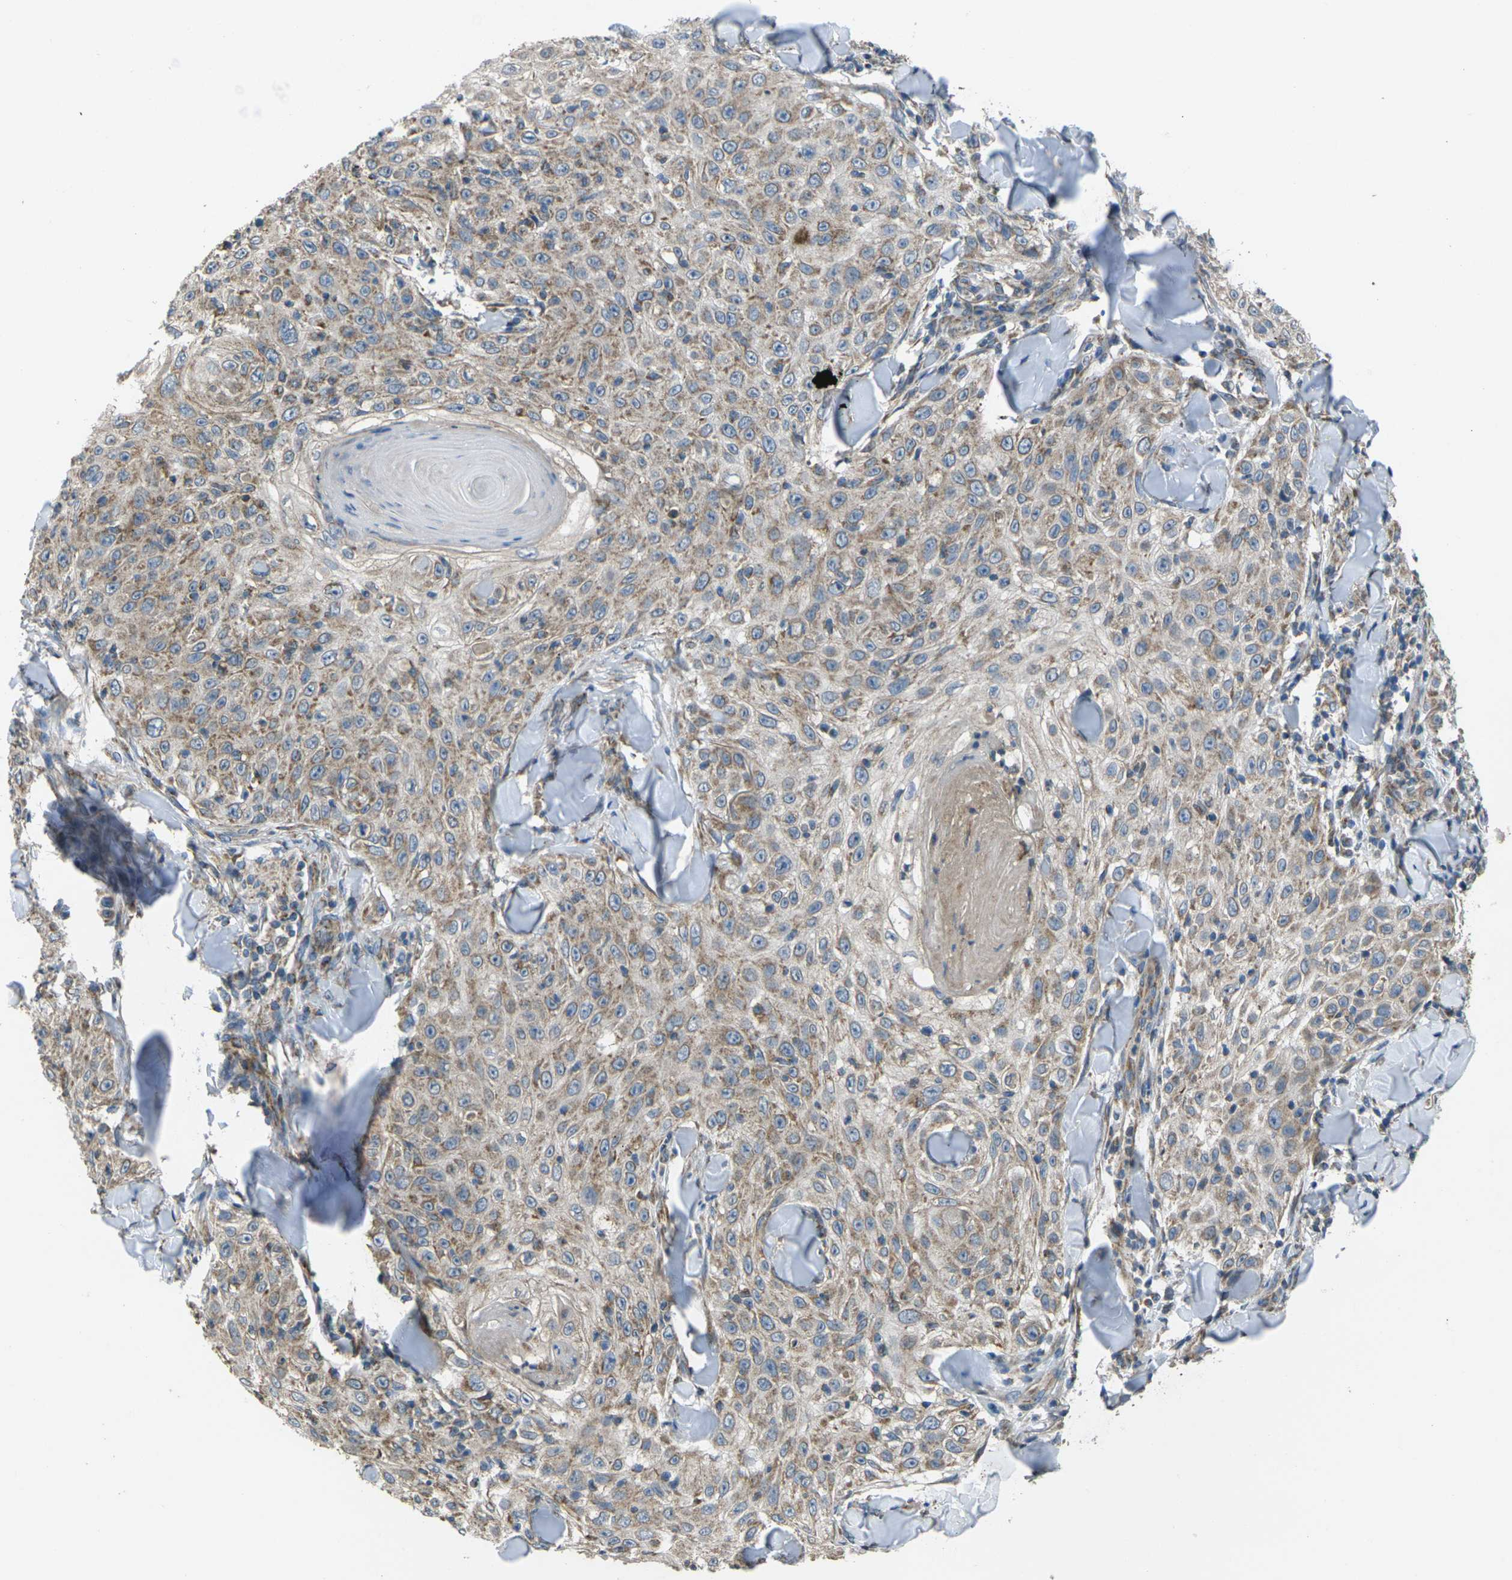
{"staining": {"intensity": "weak", "quantity": ">75%", "location": "cytoplasmic/membranous"}, "tissue": "skin cancer", "cell_type": "Tumor cells", "image_type": "cancer", "snomed": [{"axis": "morphology", "description": "Squamous cell carcinoma, NOS"}, {"axis": "topography", "description": "Skin"}], "caption": "Immunohistochemical staining of human skin cancer (squamous cell carcinoma) reveals low levels of weak cytoplasmic/membranous protein positivity in approximately >75% of tumor cells.", "gene": "TMEM120B", "patient": {"sex": "male", "age": 86}}